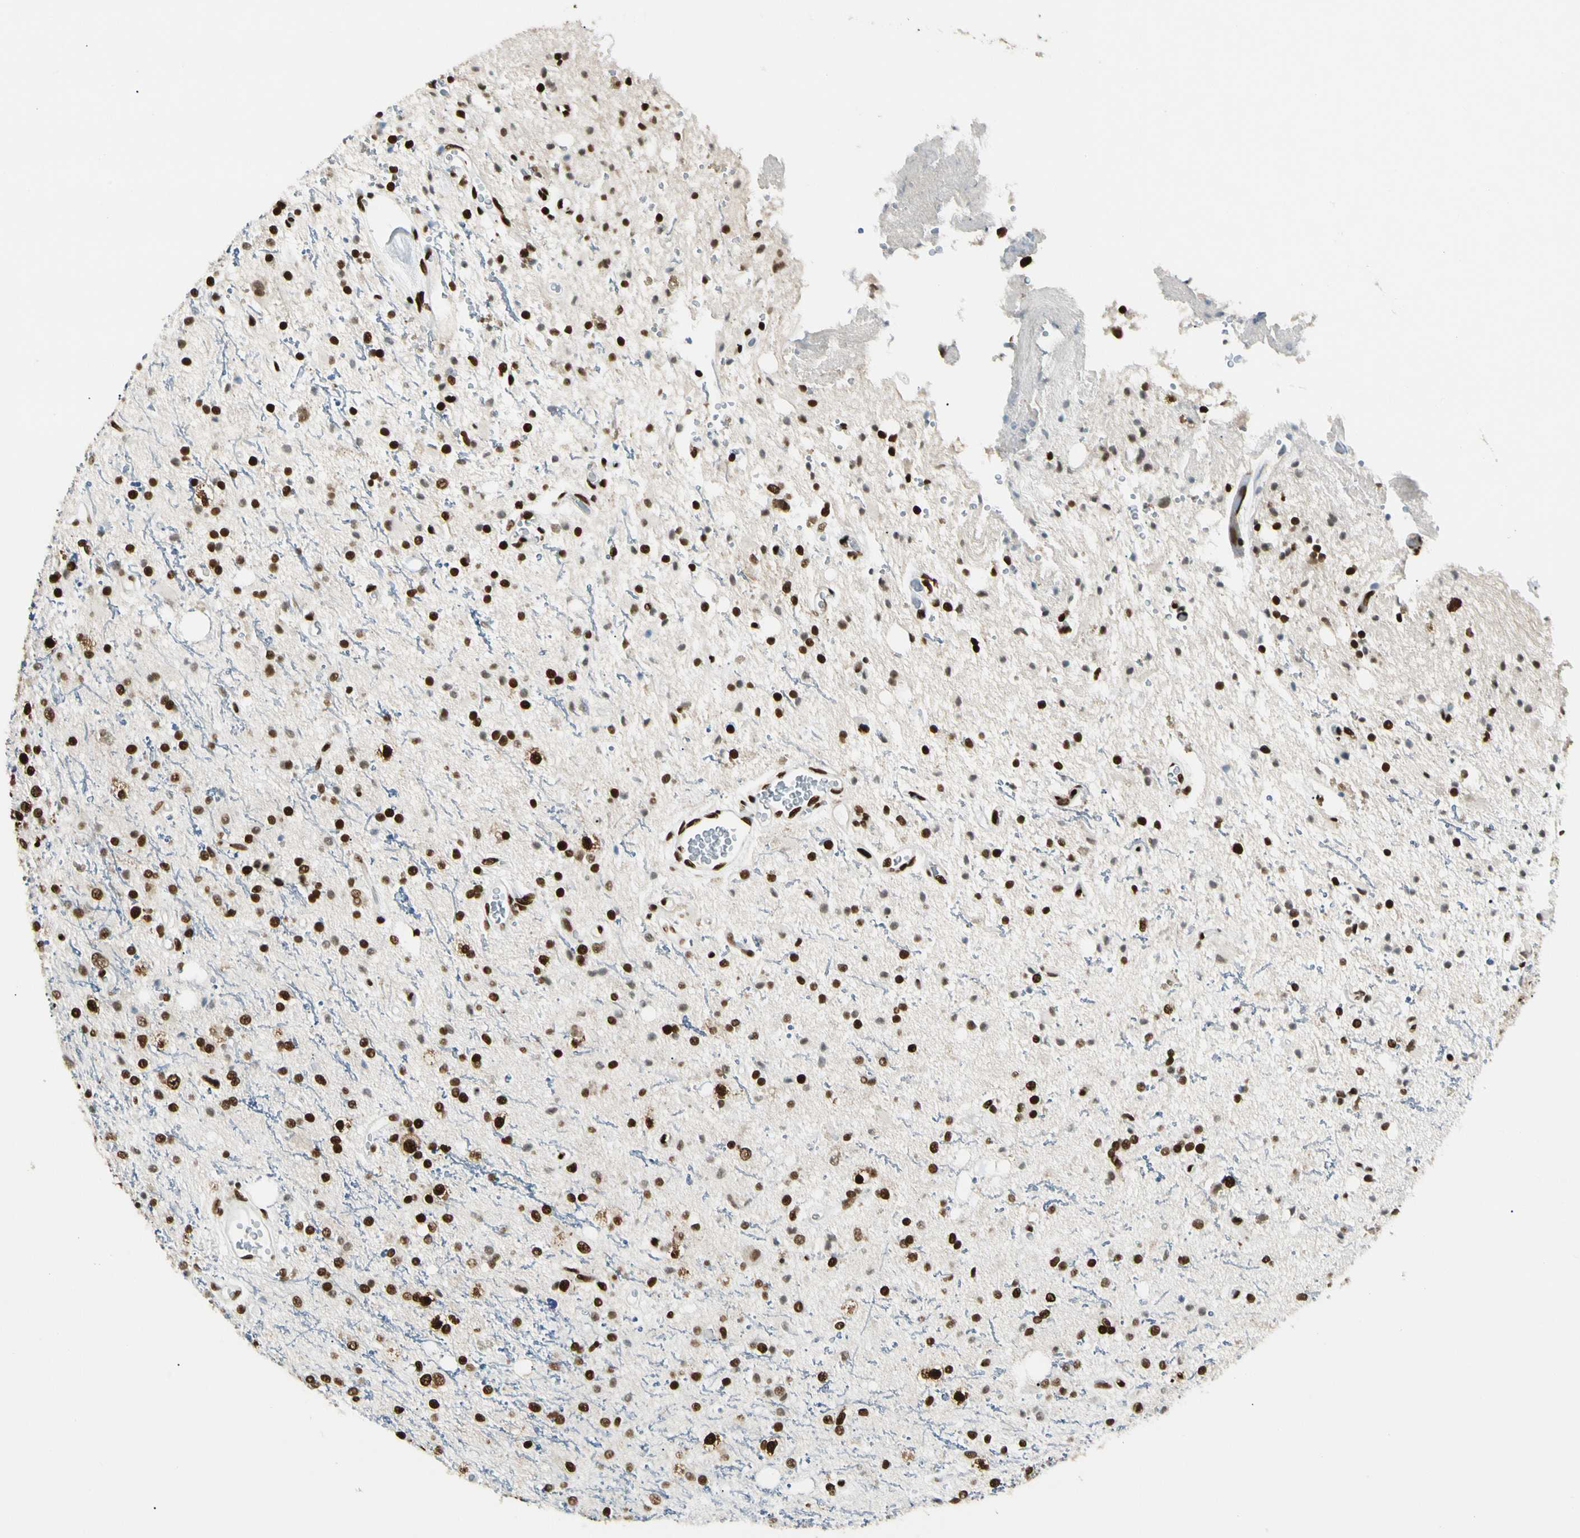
{"staining": {"intensity": "strong", "quantity": ">75%", "location": "nuclear"}, "tissue": "glioma", "cell_type": "Tumor cells", "image_type": "cancer", "snomed": [{"axis": "morphology", "description": "Glioma, malignant, High grade"}, {"axis": "topography", "description": "Brain"}], "caption": "An image showing strong nuclear positivity in about >75% of tumor cells in glioma, as visualized by brown immunohistochemical staining.", "gene": "FUS", "patient": {"sex": "male", "age": 47}}